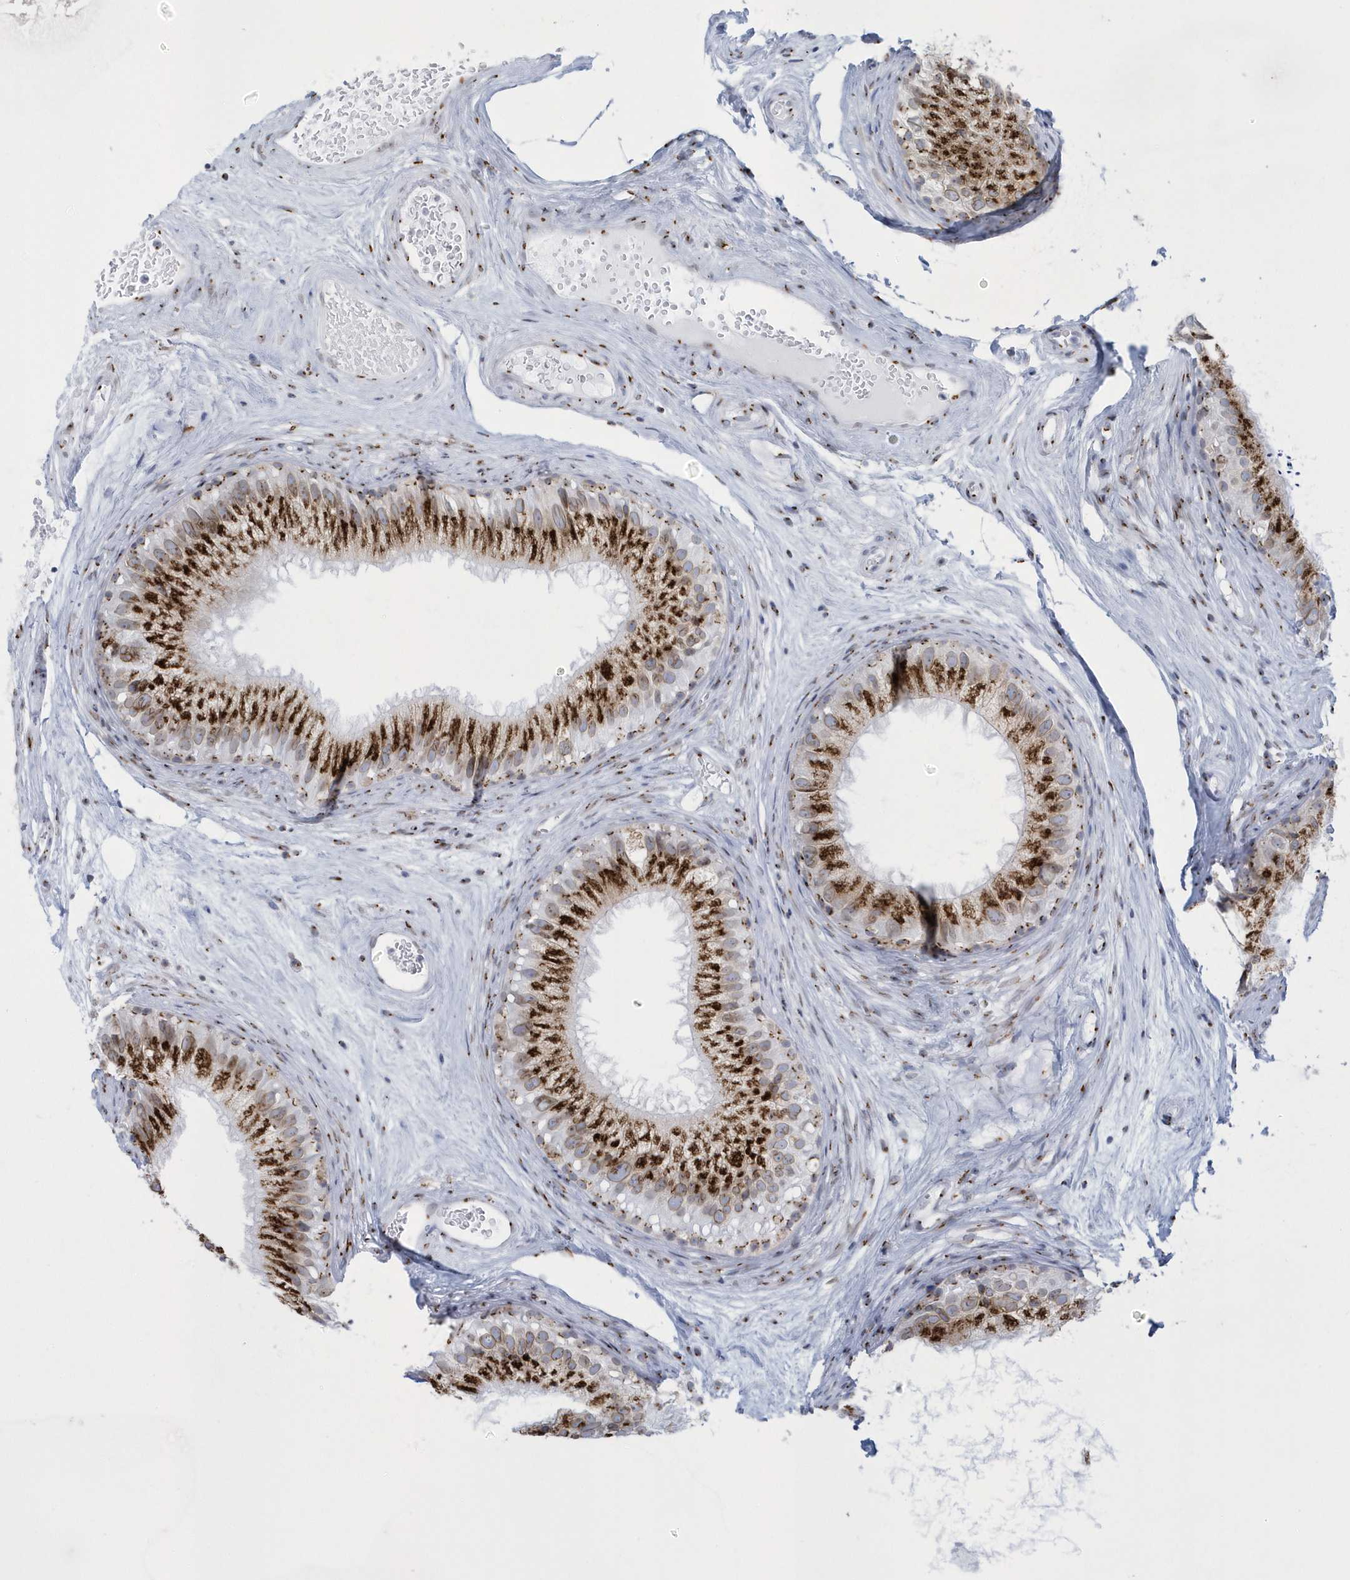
{"staining": {"intensity": "strong", "quantity": ">75%", "location": "cytoplasmic/membranous"}, "tissue": "epididymis", "cell_type": "Glandular cells", "image_type": "normal", "snomed": [{"axis": "morphology", "description": "Normal tissue, NOS"}, {"axis": "topography", "description": "Epididymis"}], "caption": "Glandular cells reveal high levels of strong cytoplasmic/membranous expression in approximately >75% of cells in benign epididymis.", "gene": "SLX9", "patient": {"sex": "male", "age": 77}}